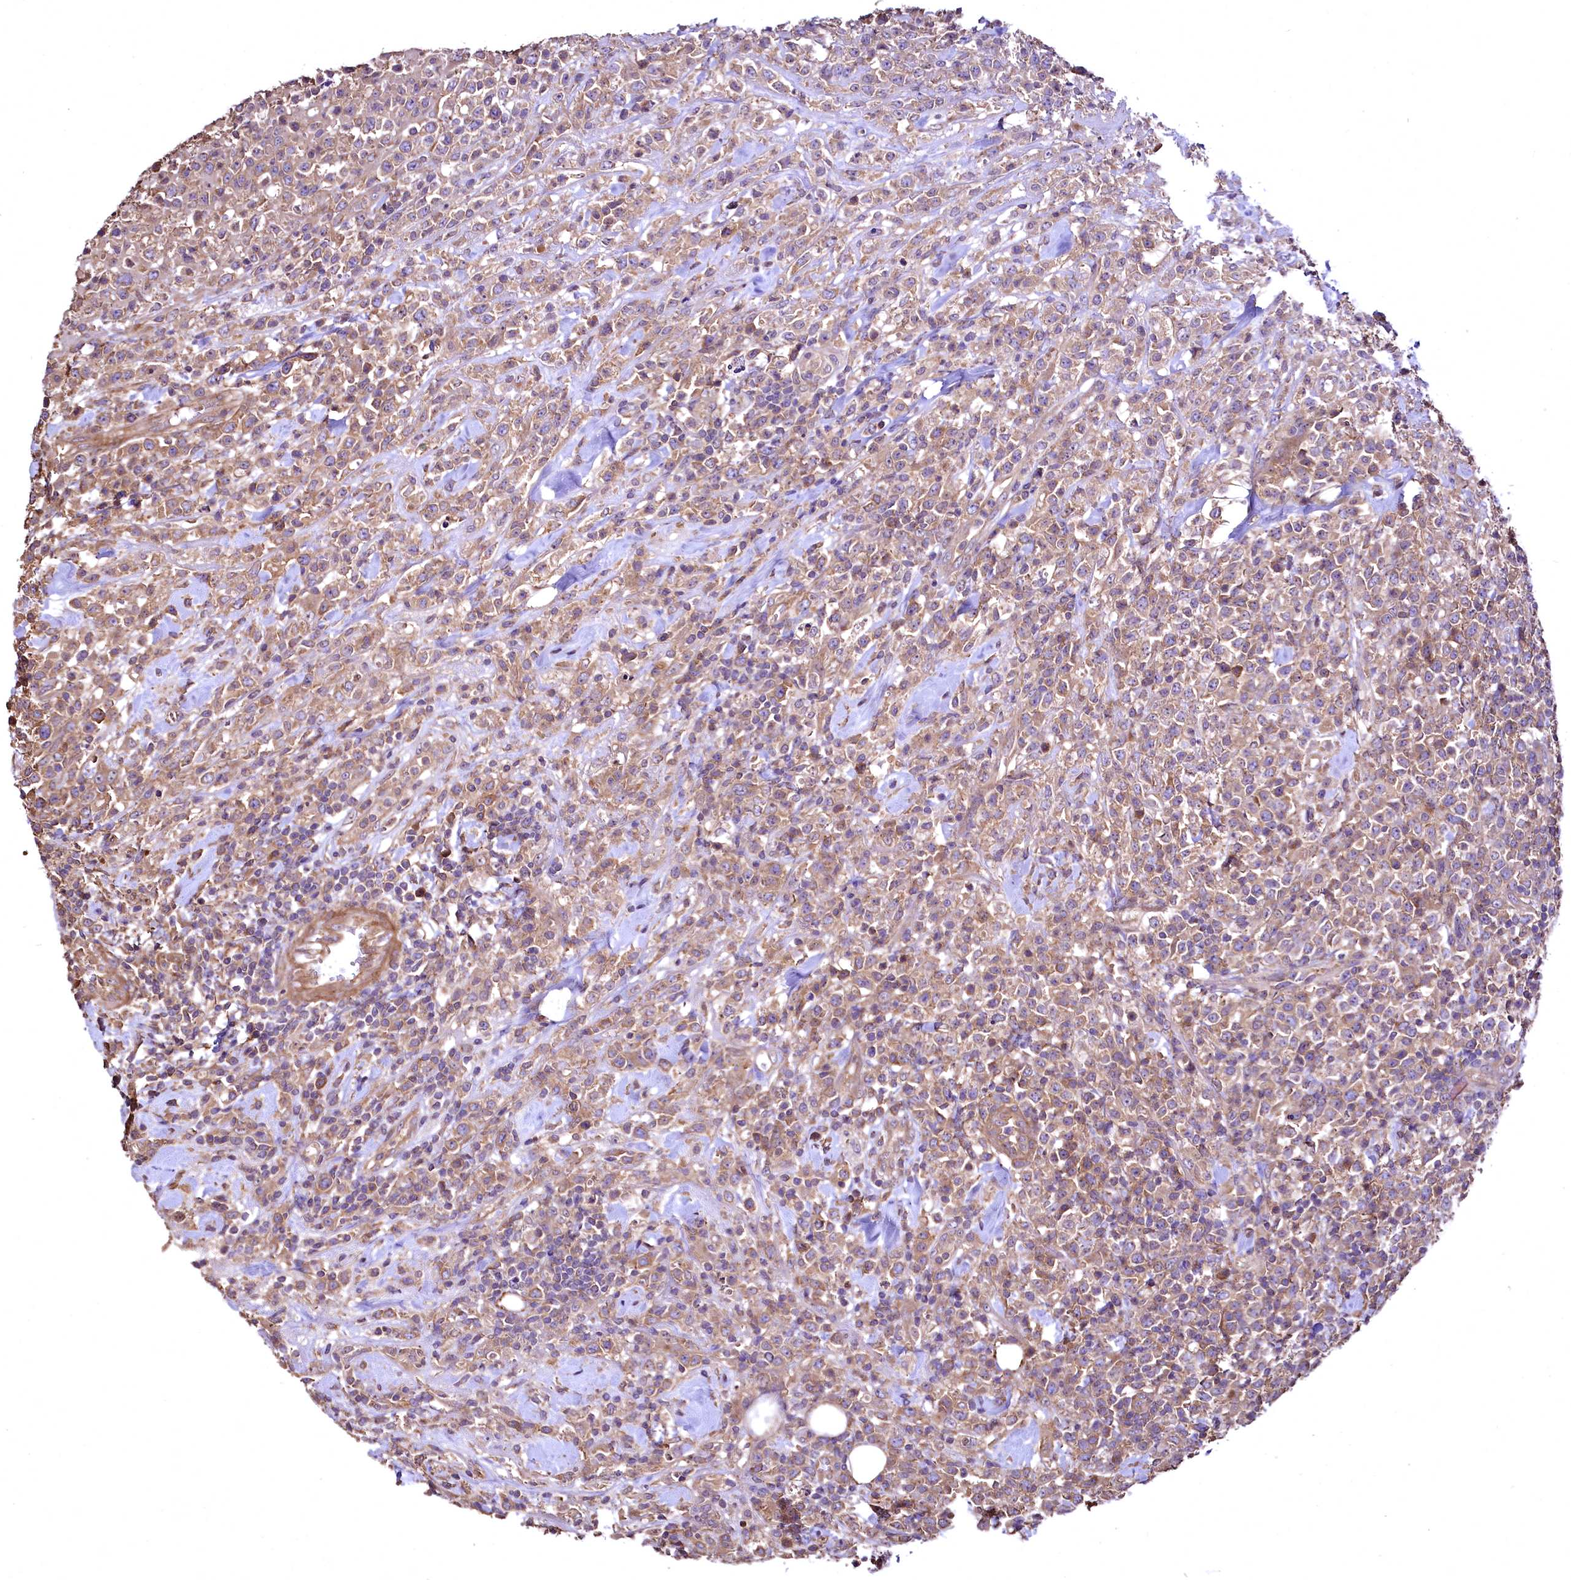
{"staining": {"intensity": "moderate", "quantity": ">75%", "location": "cytoplasmic/membranous"}, "tissue": "lymphoma", "cell_type": "Tumor cells", "image_type": "cancer", "snomed": [{"axis": "morphology", "description": "Malignant lymphoma, non-Hodgkin's type, High grade"}, {"axis": "topography", "description": "Colon"}], "caption": "The image exhibits staining of lymphoma, revealing moderate cytoplasmic/membranous protein positivity (brown color) within tumor cells.", "gene": "TBCEL", "patient": {"sex": "female", "age": 53}}